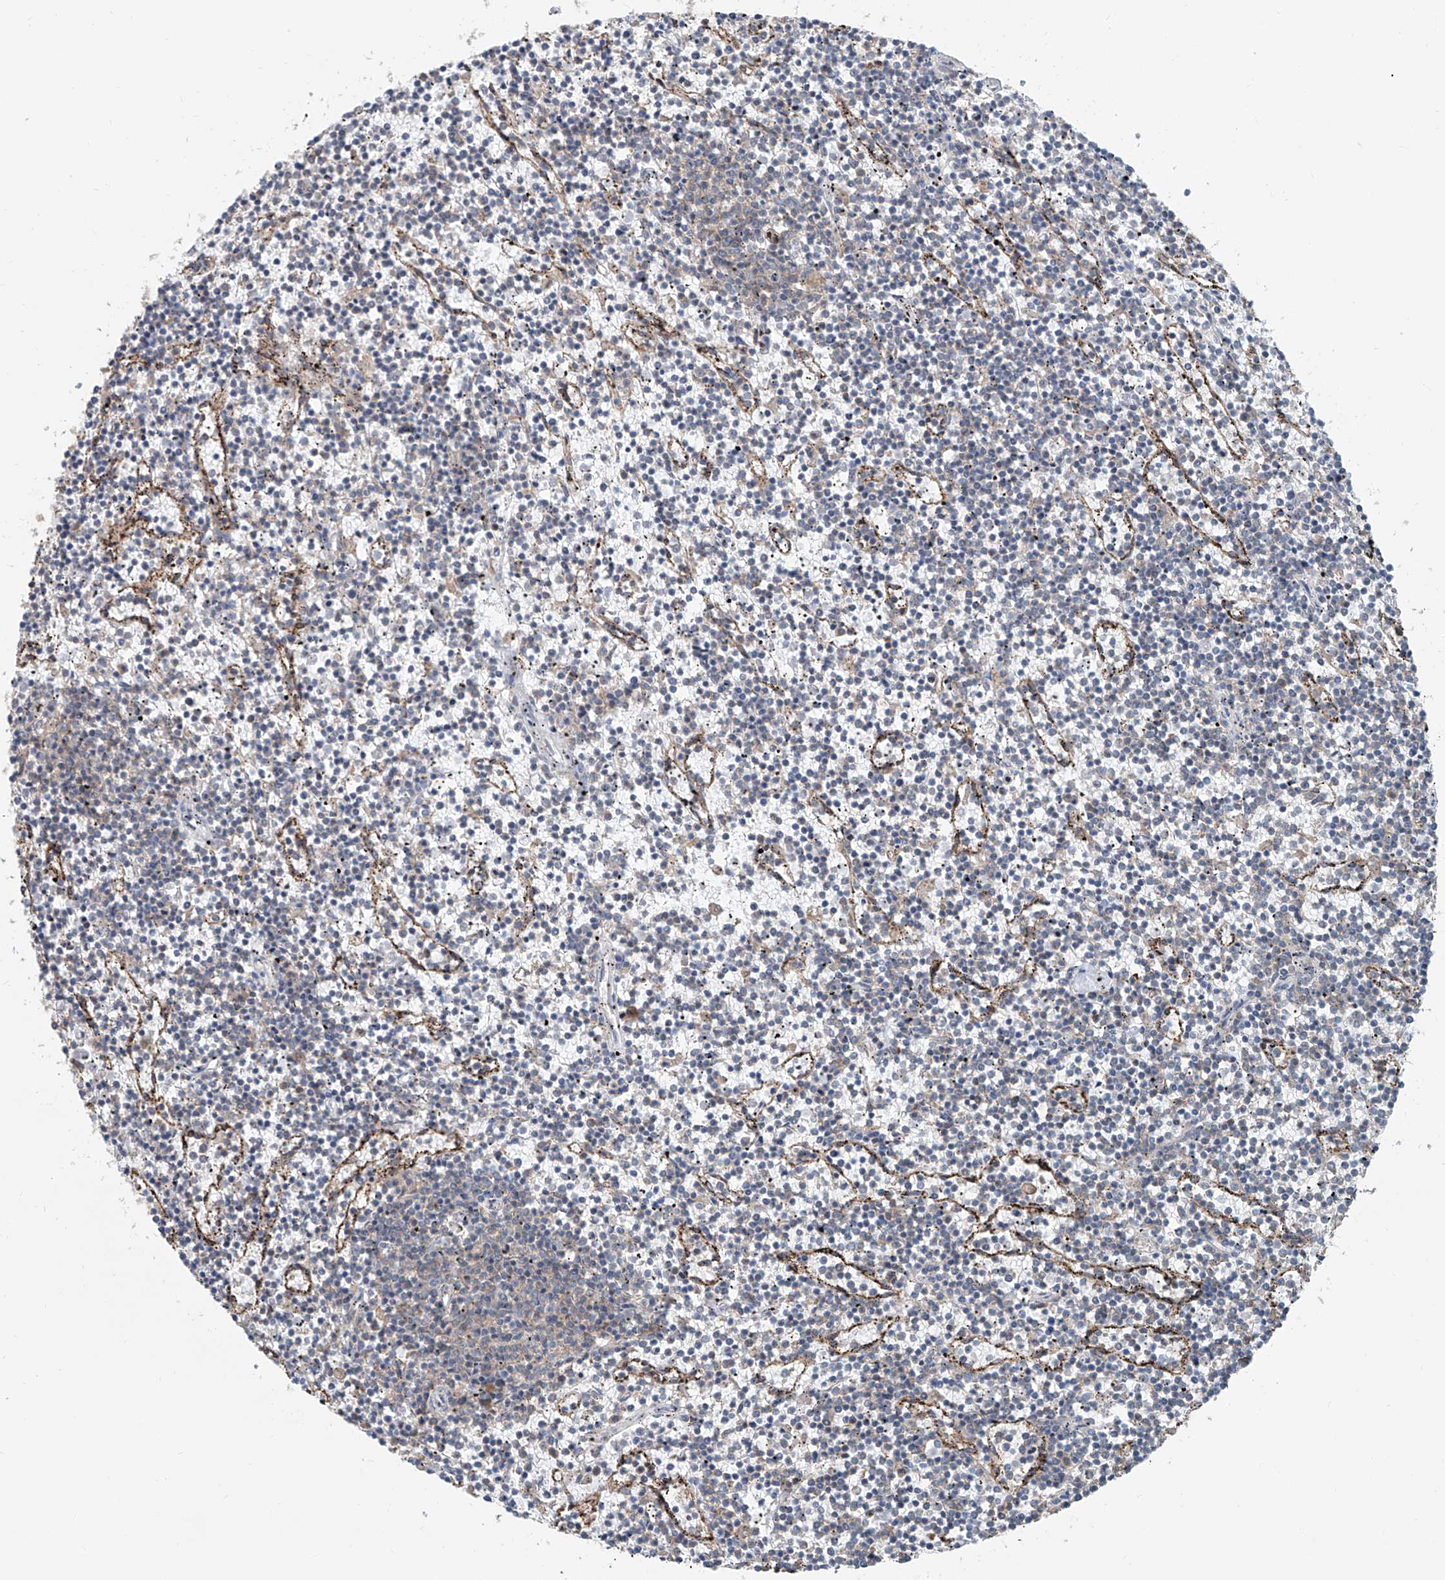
{"staining": {"intensity": "negative", "quantity": "none", "location": "none"}, "tissue": "lymphoma", "cell_type": "Tumor cells", "image_type": "cancer", "snomed": [{"axis": "morphology", "description": "Malignant lymphoma, non-Hodgkin's type, Low grade"}, {"axis": "topography", "description": "Spleen"}], "caption": "High magnification brightfield microscopy of malignant lymphoma, non-Hodgkin's type (low-grade) stained with DAB (3,3'-diaminobenzidine) (brown) and counterstained with hematoxylin (blue): tumor cells show no significant staining. (DAB (3,3'-diaminobenzidine) immunohistochemistry (IHC), high magnification).", "gene": "KCNK10", "patient": {"sex": "female", "age": 50}}